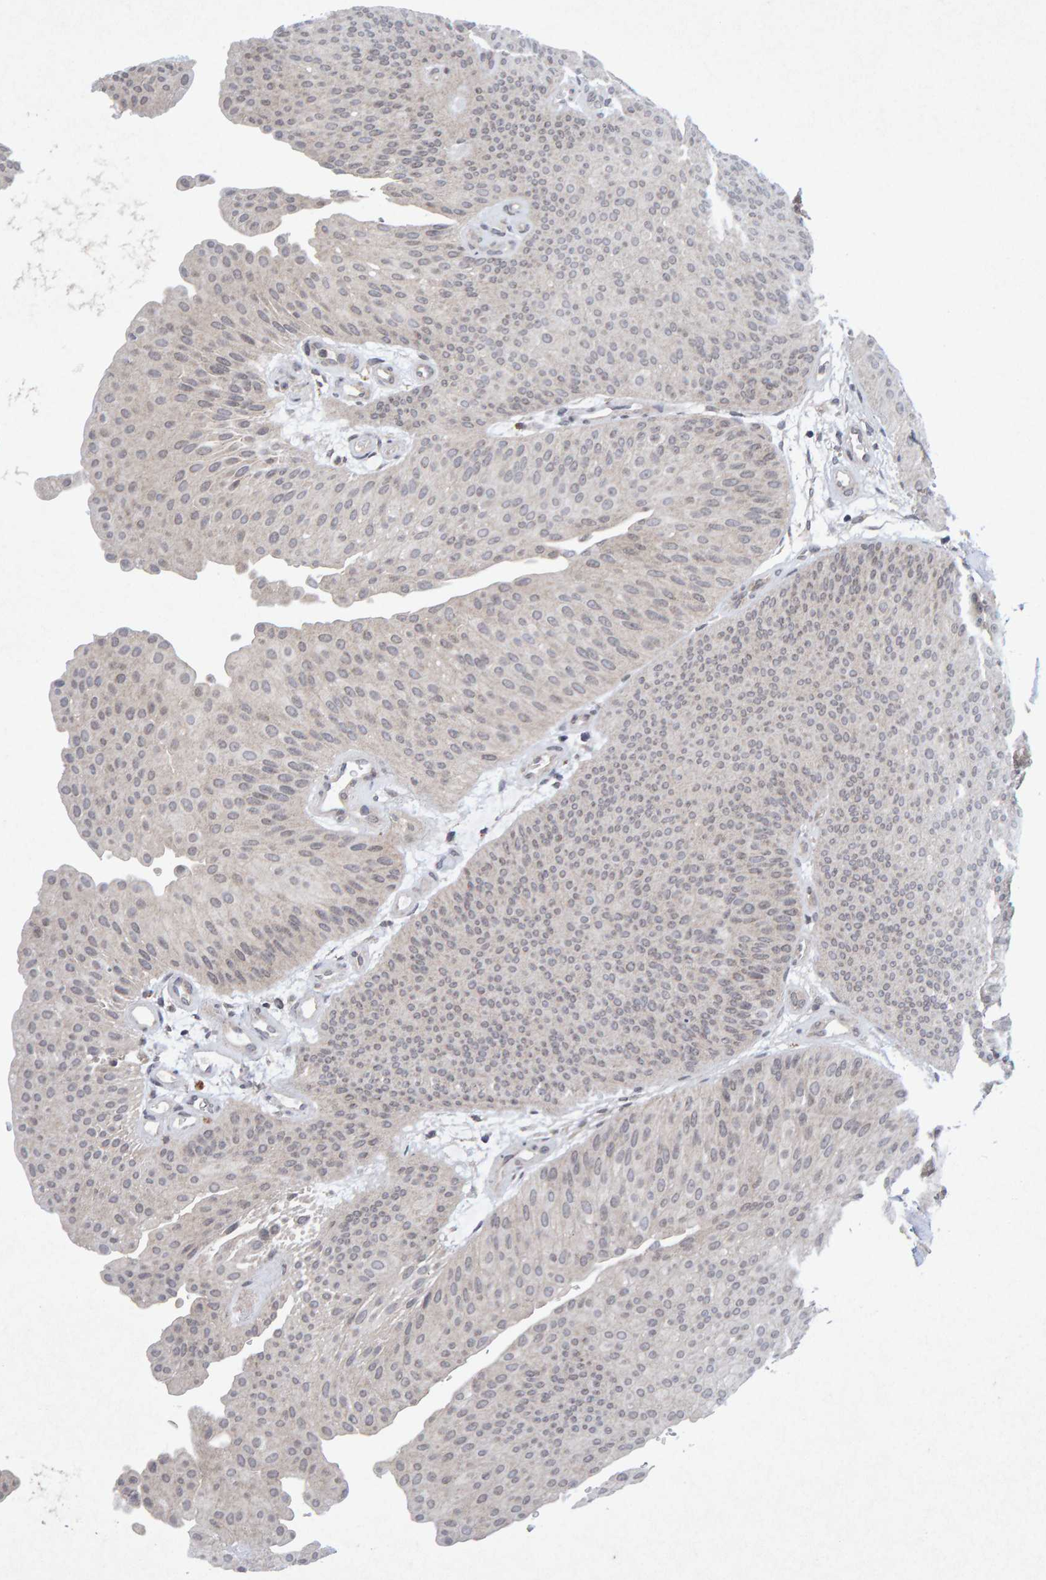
{"staining": {"intensity": "negative", "quantity": "none", "location": "none"}, "tissue": "urothelial cancer", "cell_type": "Tumor cells", "image_type": "cancer", "snomed": [{"axis": "morphology", "description": "Urothelial carcinoma, Low grade"}, {"axis": "topography", "description": "Urinary bladder"}], "caption": "DAB immunohistochemical staining of urothelial carcinoma (low-grade) reveals no significant positivity in tumor cells.", "gene": "CDH2", "patient": {"sex": "female", "age": 60}}